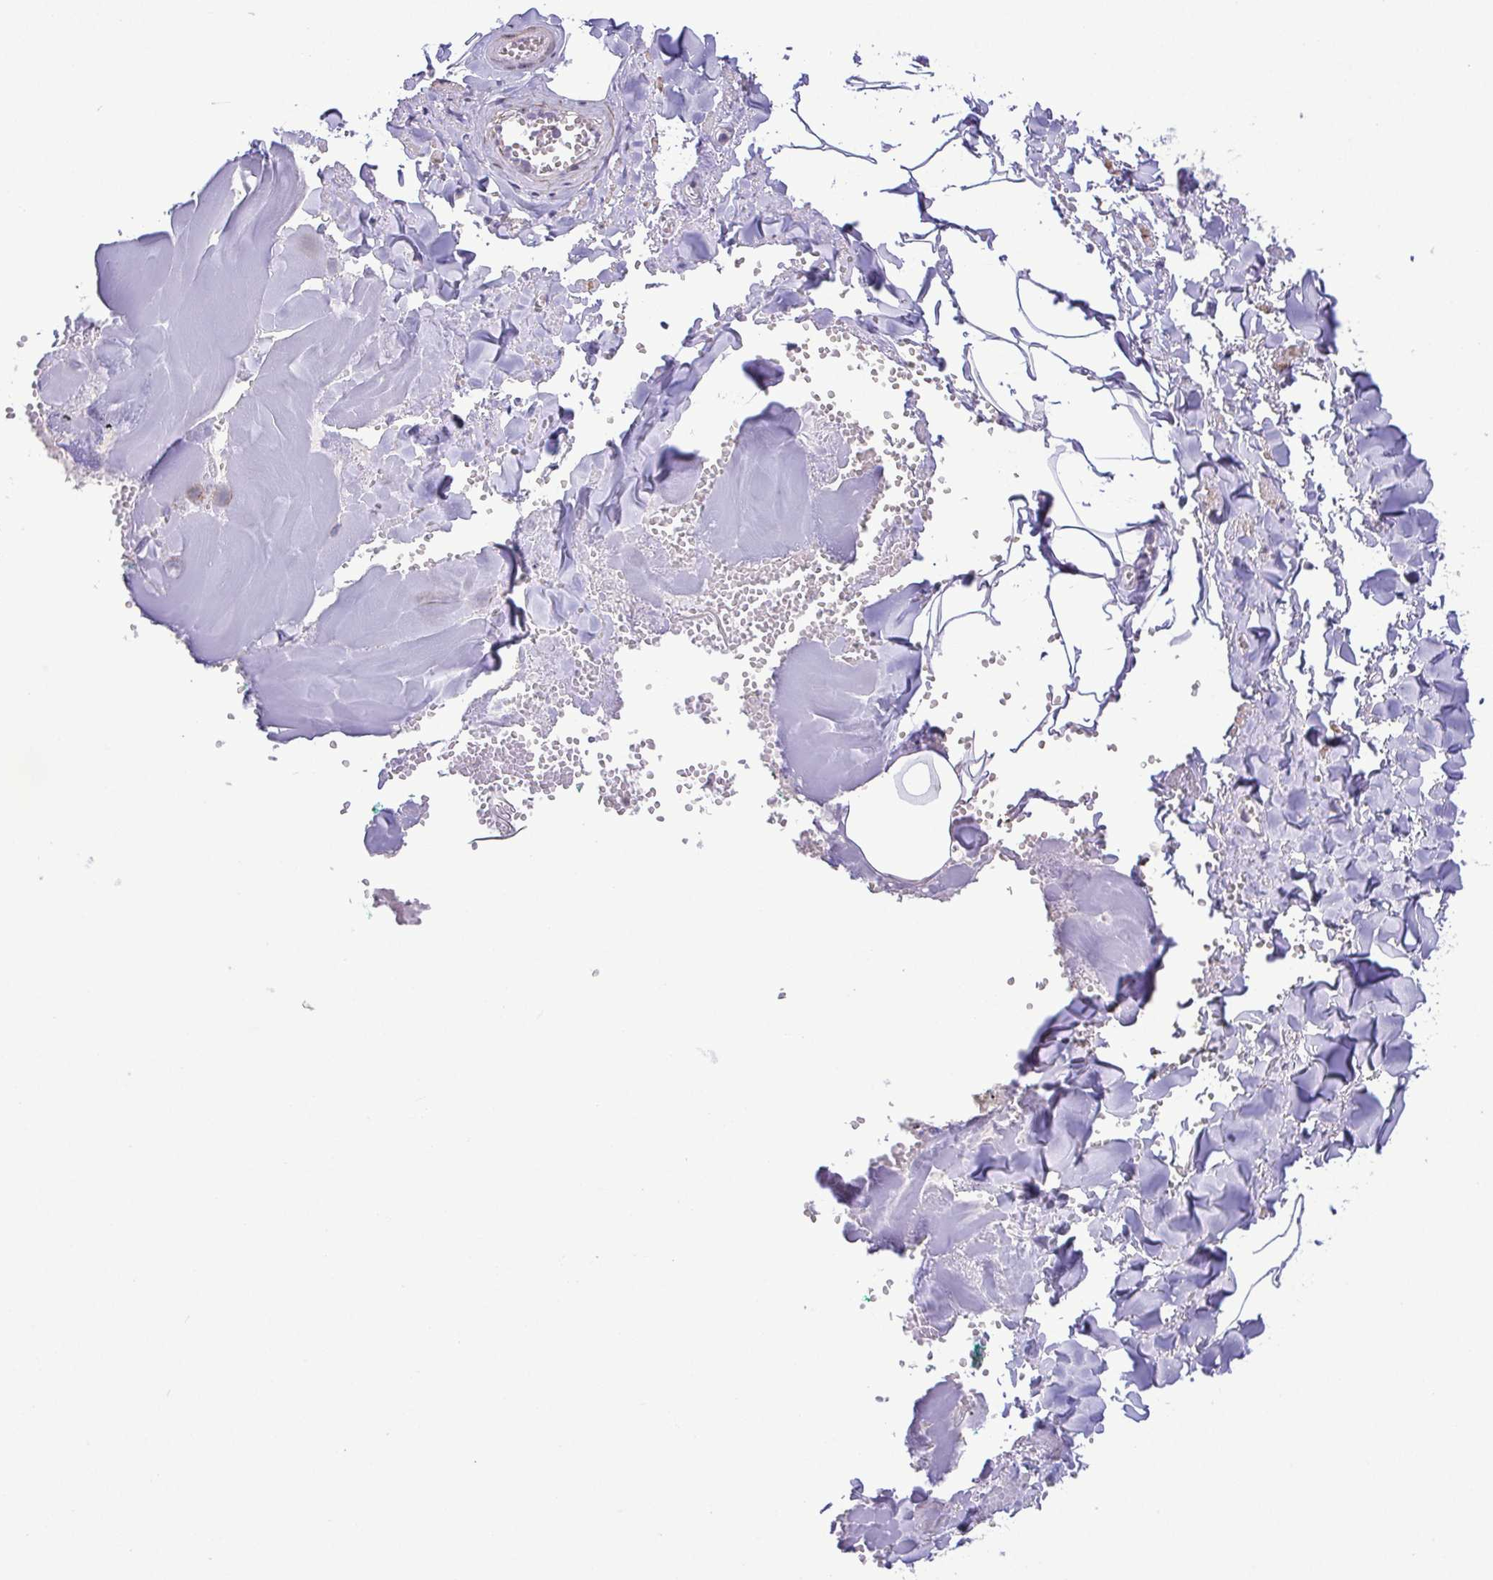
{"staining": {"intensity": "negative", "quantity": "none", "location": "none"}, "tissue": "adipose tissue", "cell_type": "Adipocytes", "image_type": "normal", "snomed": [{"axis": "morphology", "description": "Normal tissue, NOS"}, {"axis": "topography", "description": "Vulva"}, {"axis": "topography", "description": "Peripheral nerve tissue"}], "caption": "Immunohistochemistry of unremarkable adipose tissue displays no positivity in adipocytes. Brightfield microscopy of IHC stained with DAB (3,3'-diaminobenzidine) (brown) and hematoxylin (blue), captured at high magnification.", "gene": "RSL24D1", "patient": {"sex": "female", "age": 66}}